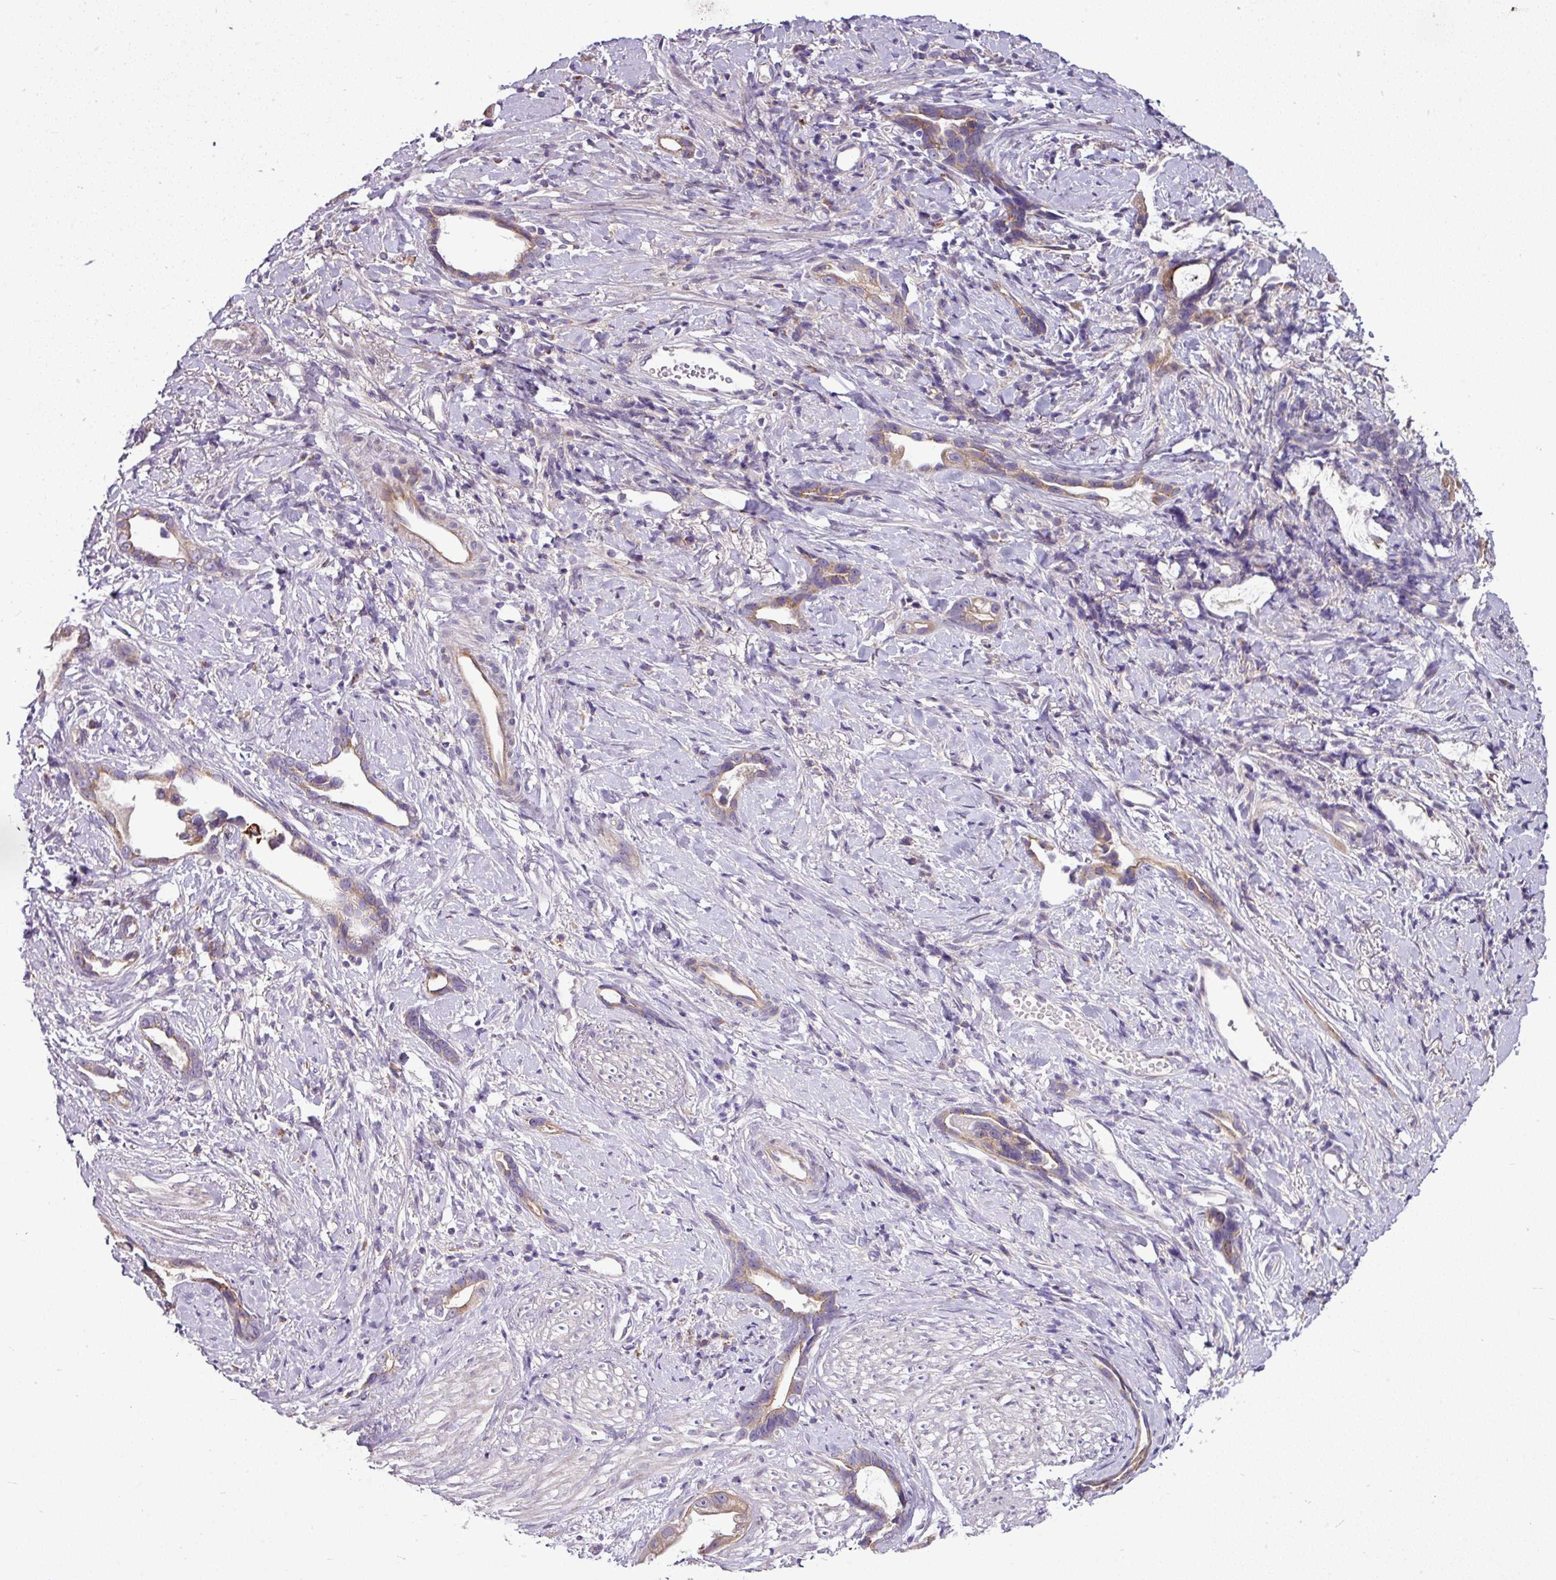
{"staining": {"intensity": "moderate", "quantity": "25%-75%", "location": "cytoplasmic/membranous"}, "tissue": "stomach cancer", "cell_type": "Tumor cells", "image_type": "cancer", "snomed": [{"axis": "morphology", "description": "Adenocarcinoma, NOS"}, {"axis": "topography", "description": "Stomach"}], "caption": "Adenocarcinoma (stomach) tissue exhibits moderate cytoplasmic/membranous staining in about 25%-75% of tumor cells, visualized by immunohistochemistry. The protein of interest is shown in brown color, while the nuclei are stained blue.", "gene": "GAN", "patient": {"sex": "male", "age": 55}}